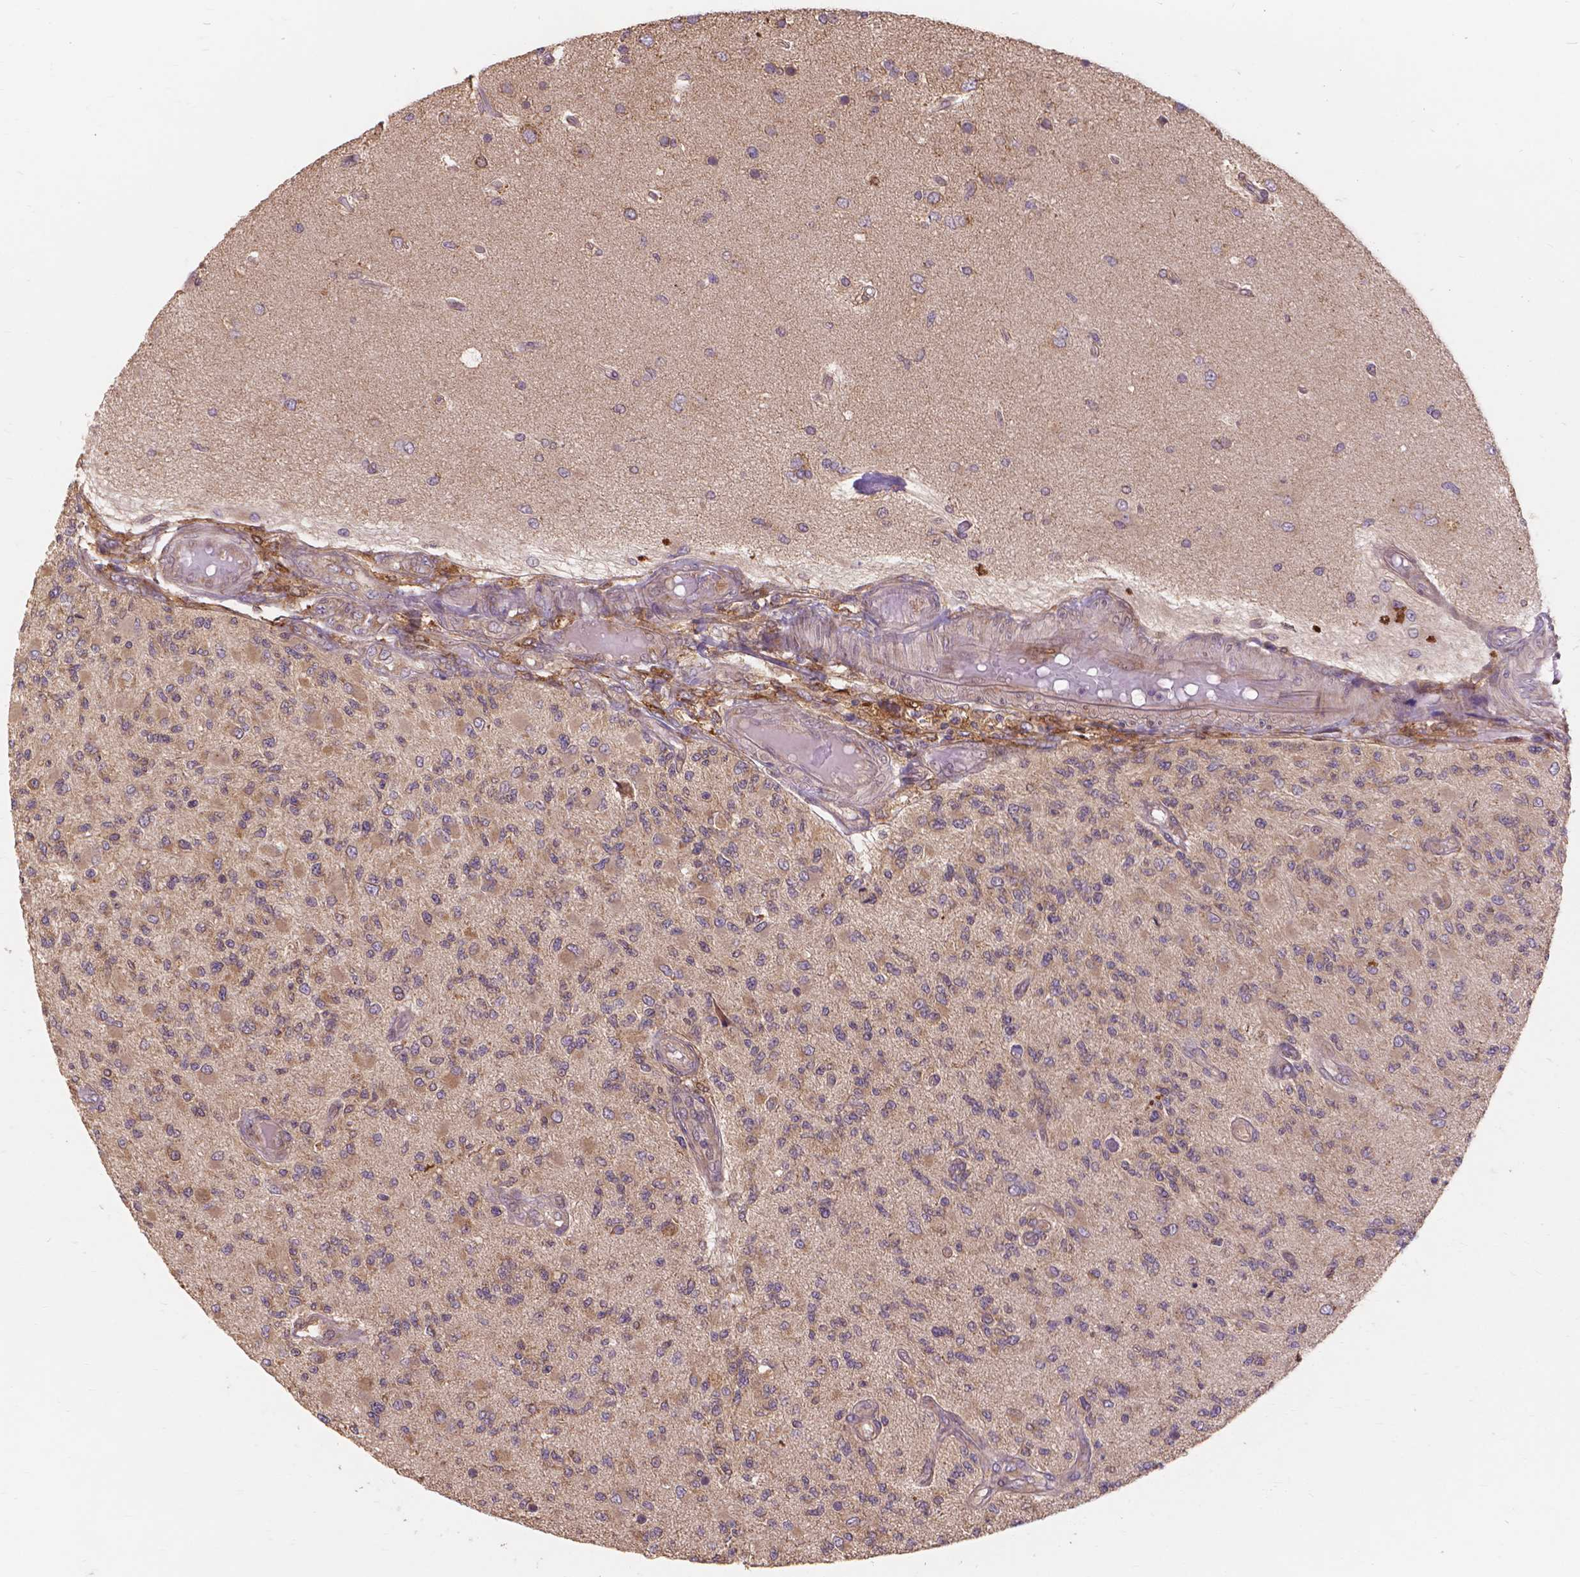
{"staining": {"intensity": "weak", "quantity": ">75%", "location": "cytoplasmic/membranous"}, "tissue": "glioma", "cell_type": "Tumor cells", "image_type": "cancer", "snomed": [{"axis": "morphology", "description": "Glioma, malignant, High grade"}, {"axis": "topography", "description": "Brain"}], "caption": "The micrograph exhibits a brown stain indicating the presence of a protein in the cytoplasmic/membranous of tumor cells in glioma. The protein of interest is stained brown, and the nuclei are stained in blue (DAB IHC with brightfield microscopy, high magnification).", "gene": "TAB2", "patient": {"sex": "female", "age": 63}}